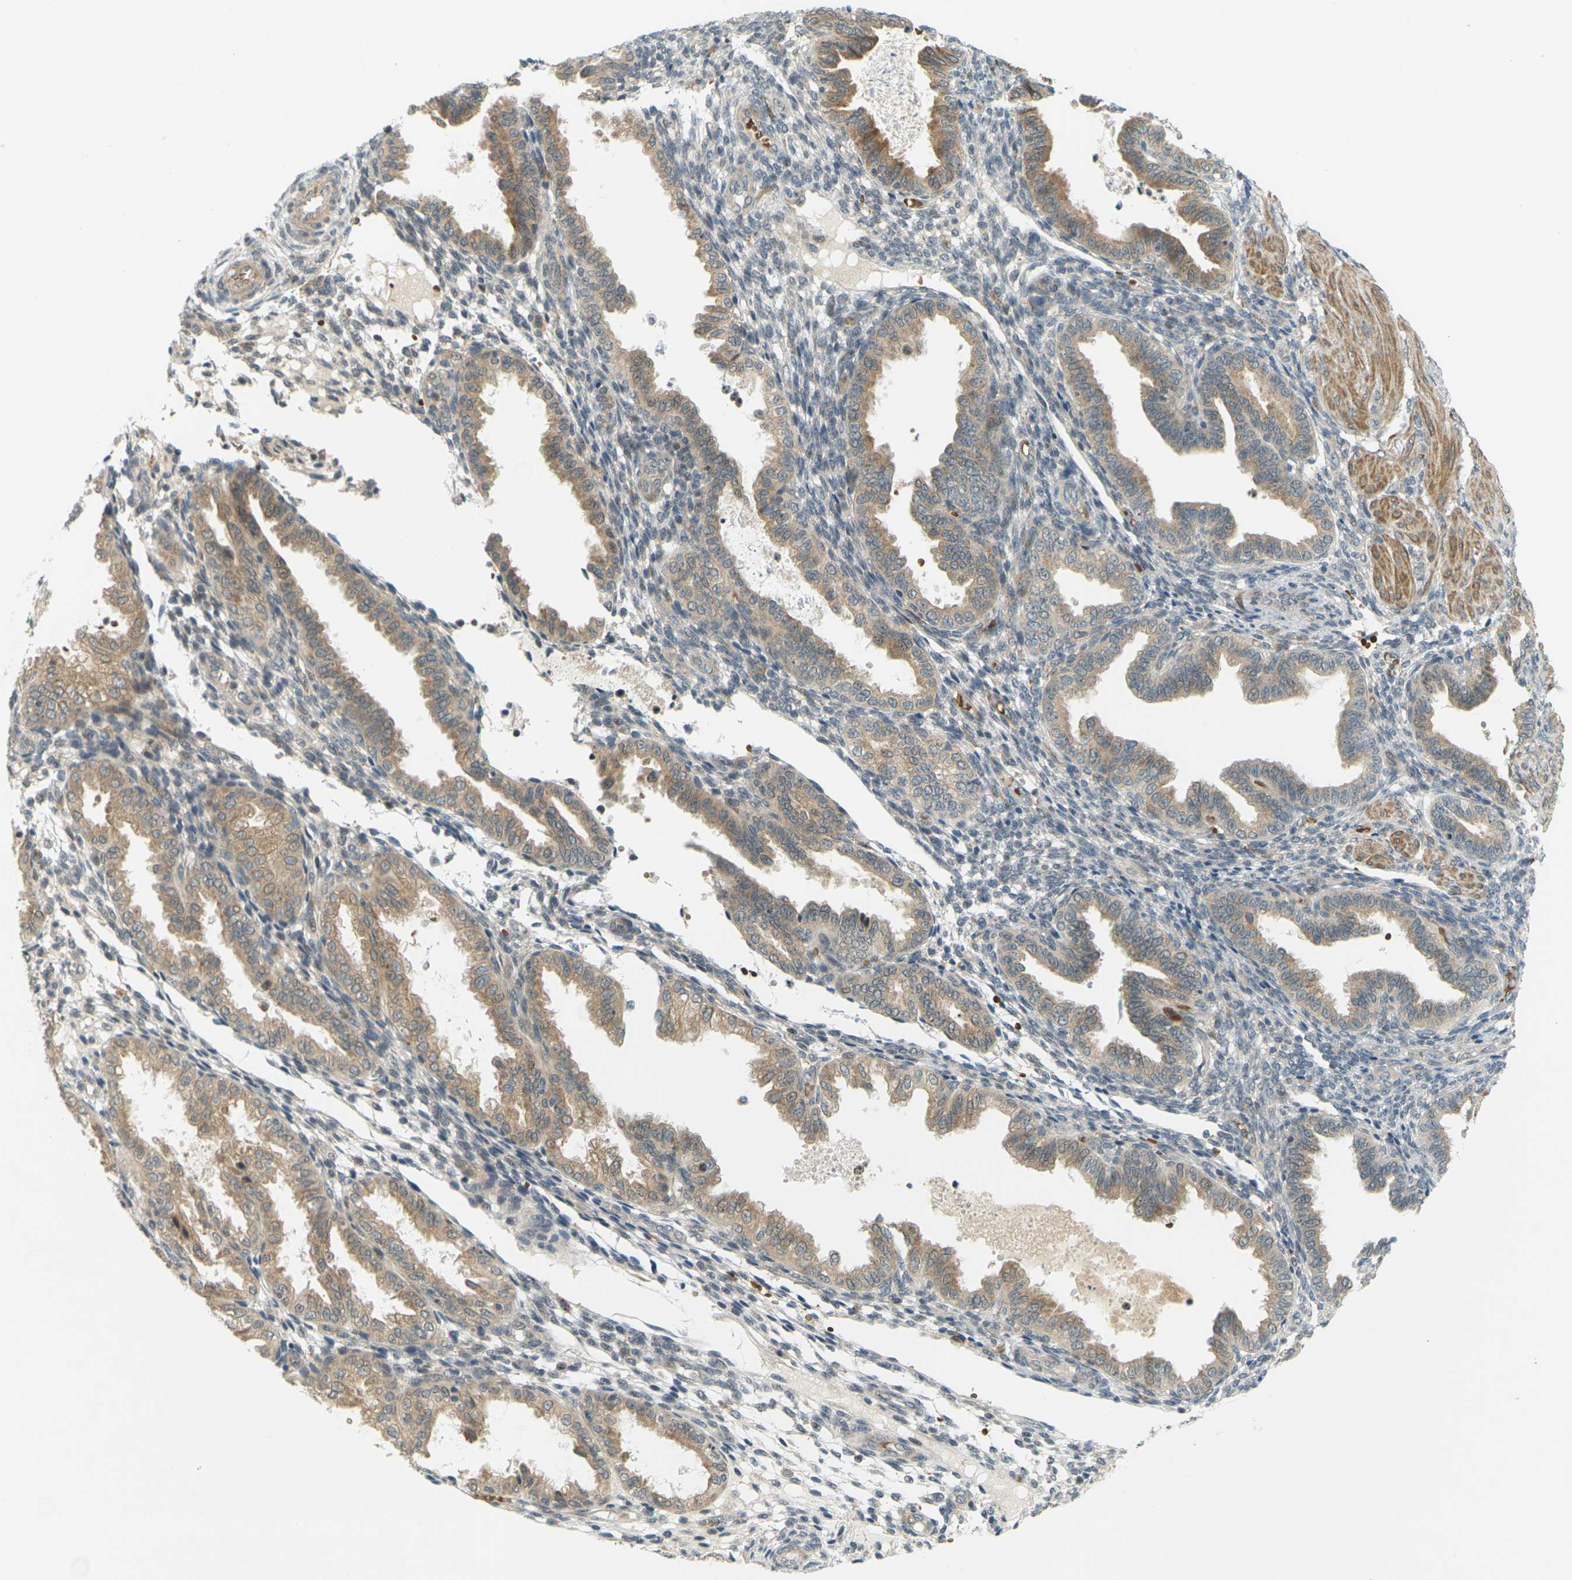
{"staining": {"intensity": "weak", "quantity": "25%-75%", "location": "cytoplasmic/membranous"}, "tissue": "endometrium", "cell_type": "Cells in endometrial stroma", "image_type": "normal", "snomed": [{"axis": "morphology", "description": "Normal tissue, NOS"}, {"axis": "topography", "description": "Endometrium"}], "caption": "IHC of benign endometrium reveals low levels of weak cytoplasmic/membranous positivity in about 25%-75% of cells in endometrial stroma.", "gene": "SOCS6", "patient": {"sex": "female", "age": 33}}